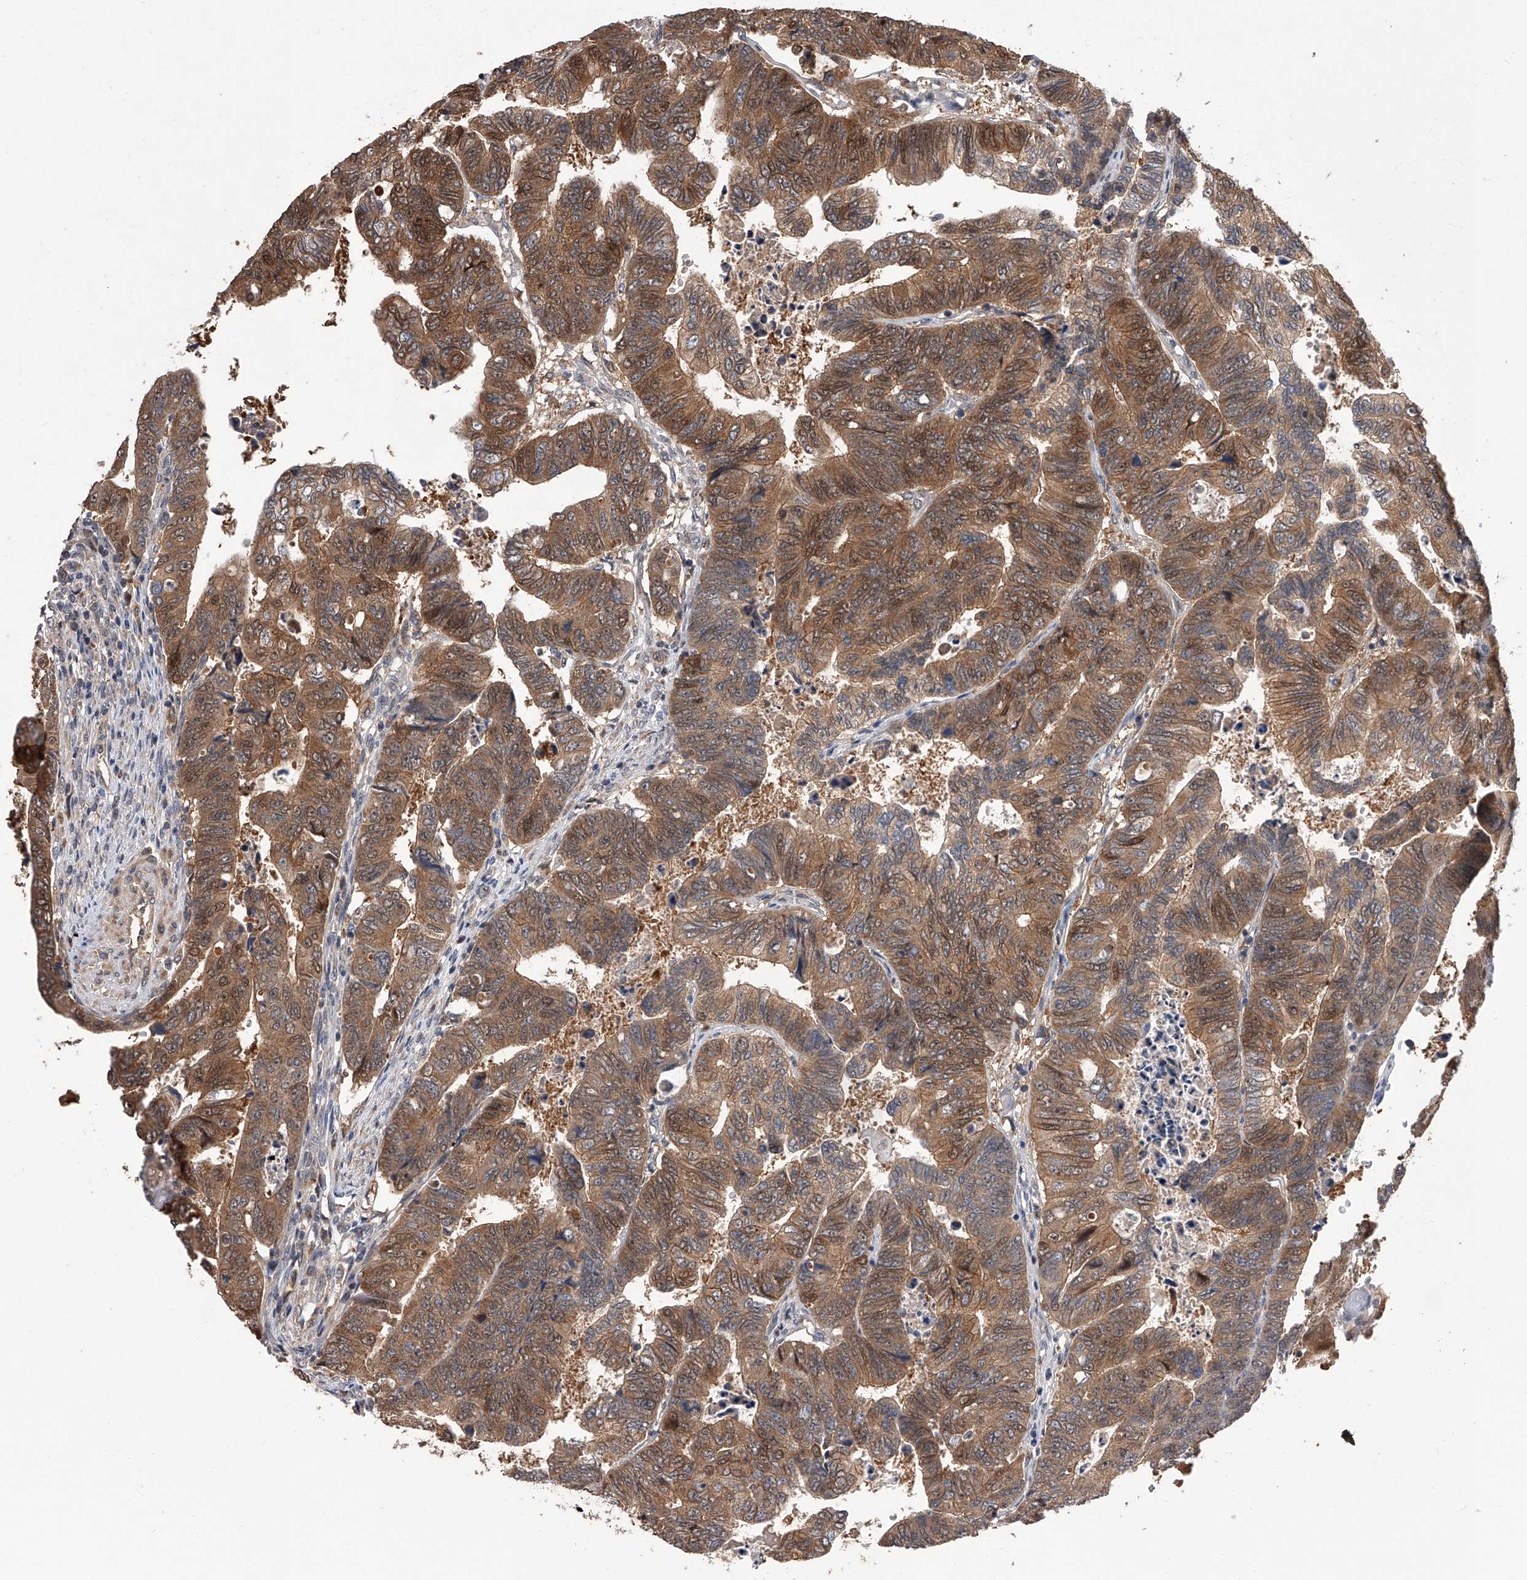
{"staining": {"intensity": "moderate", "quantity": ">75%", "location": "cytoplasmic/membranous,nuclear"}, "tissue": "colorectal cancer", "cell_type": "Tumor cells", "image_type": "cancer", "snomed": [{"axis": "morphology", "description": "Normal tissue, NOS"}, {"axis": "morphology", "description": "Adenocarcinoma, NOS"}, {"axis": "topography", "description": "Rectum"}], "caption": "A brown stain labels moderate cytoplasmic/membranous and nuclear positivity of a protein in human colorectal adenocarcinoma tumor cells.", "gene": "GMDS", "patient": {"sex": "female", "age": 65}}